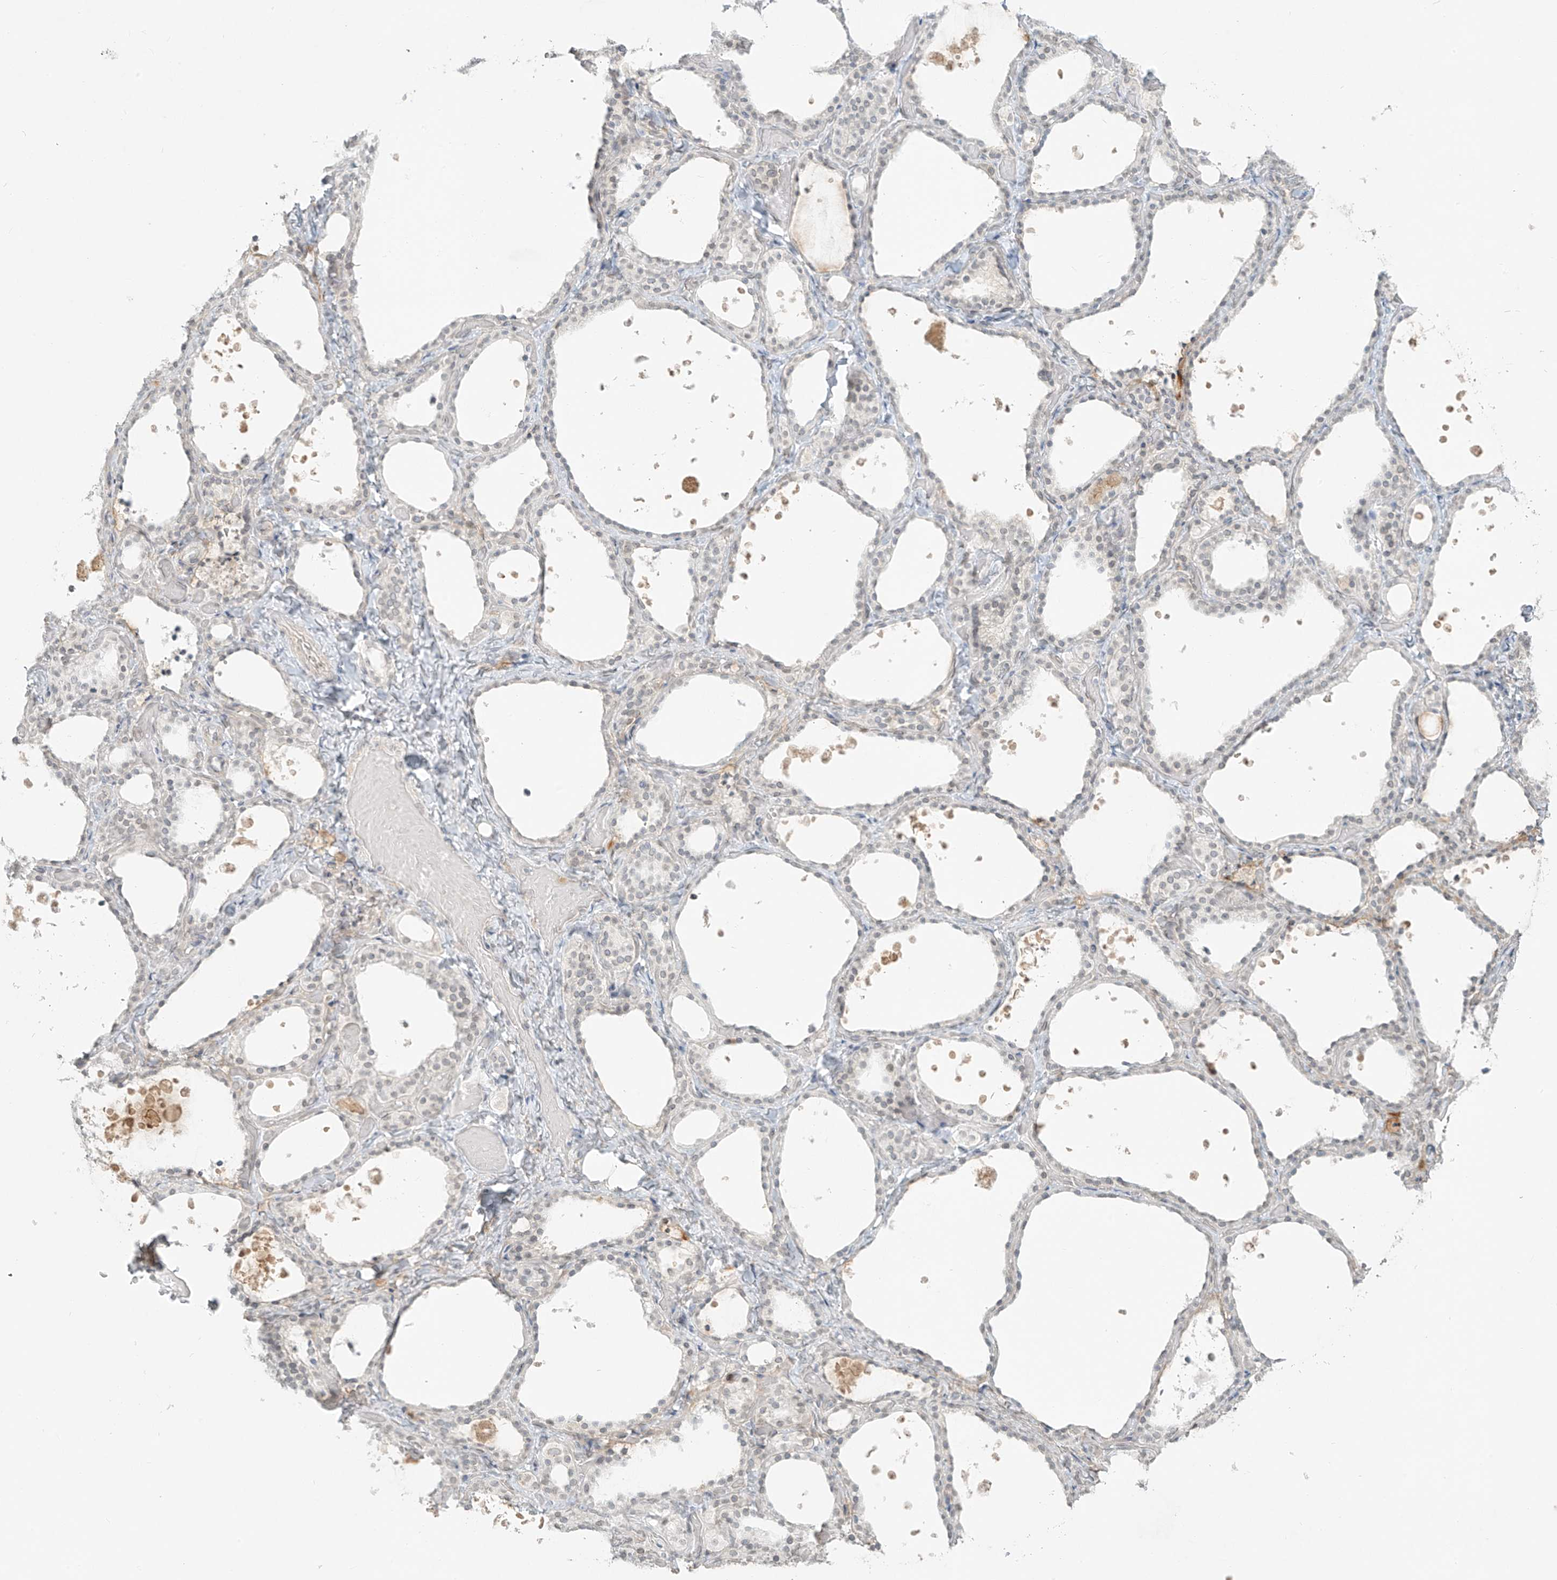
{"staining": {"intensity": "negative", "quantity": "none", "location": "none"}, "tissue": "thyroid gland", "cell_type": "Glandular cells", "image_type": "normal", "snomed": [{"axis": "morphology", "description": "Normal tissue, NOS"}, {"axis": "topography", "description": "Thyroid gland"}], "caption": "Immunohistochemistry (IHC) of benign human thyroid gland displays no staining in glandular cells.", "gene": "OSBPL7", "patient": {"sex": "female", "age": 44}}